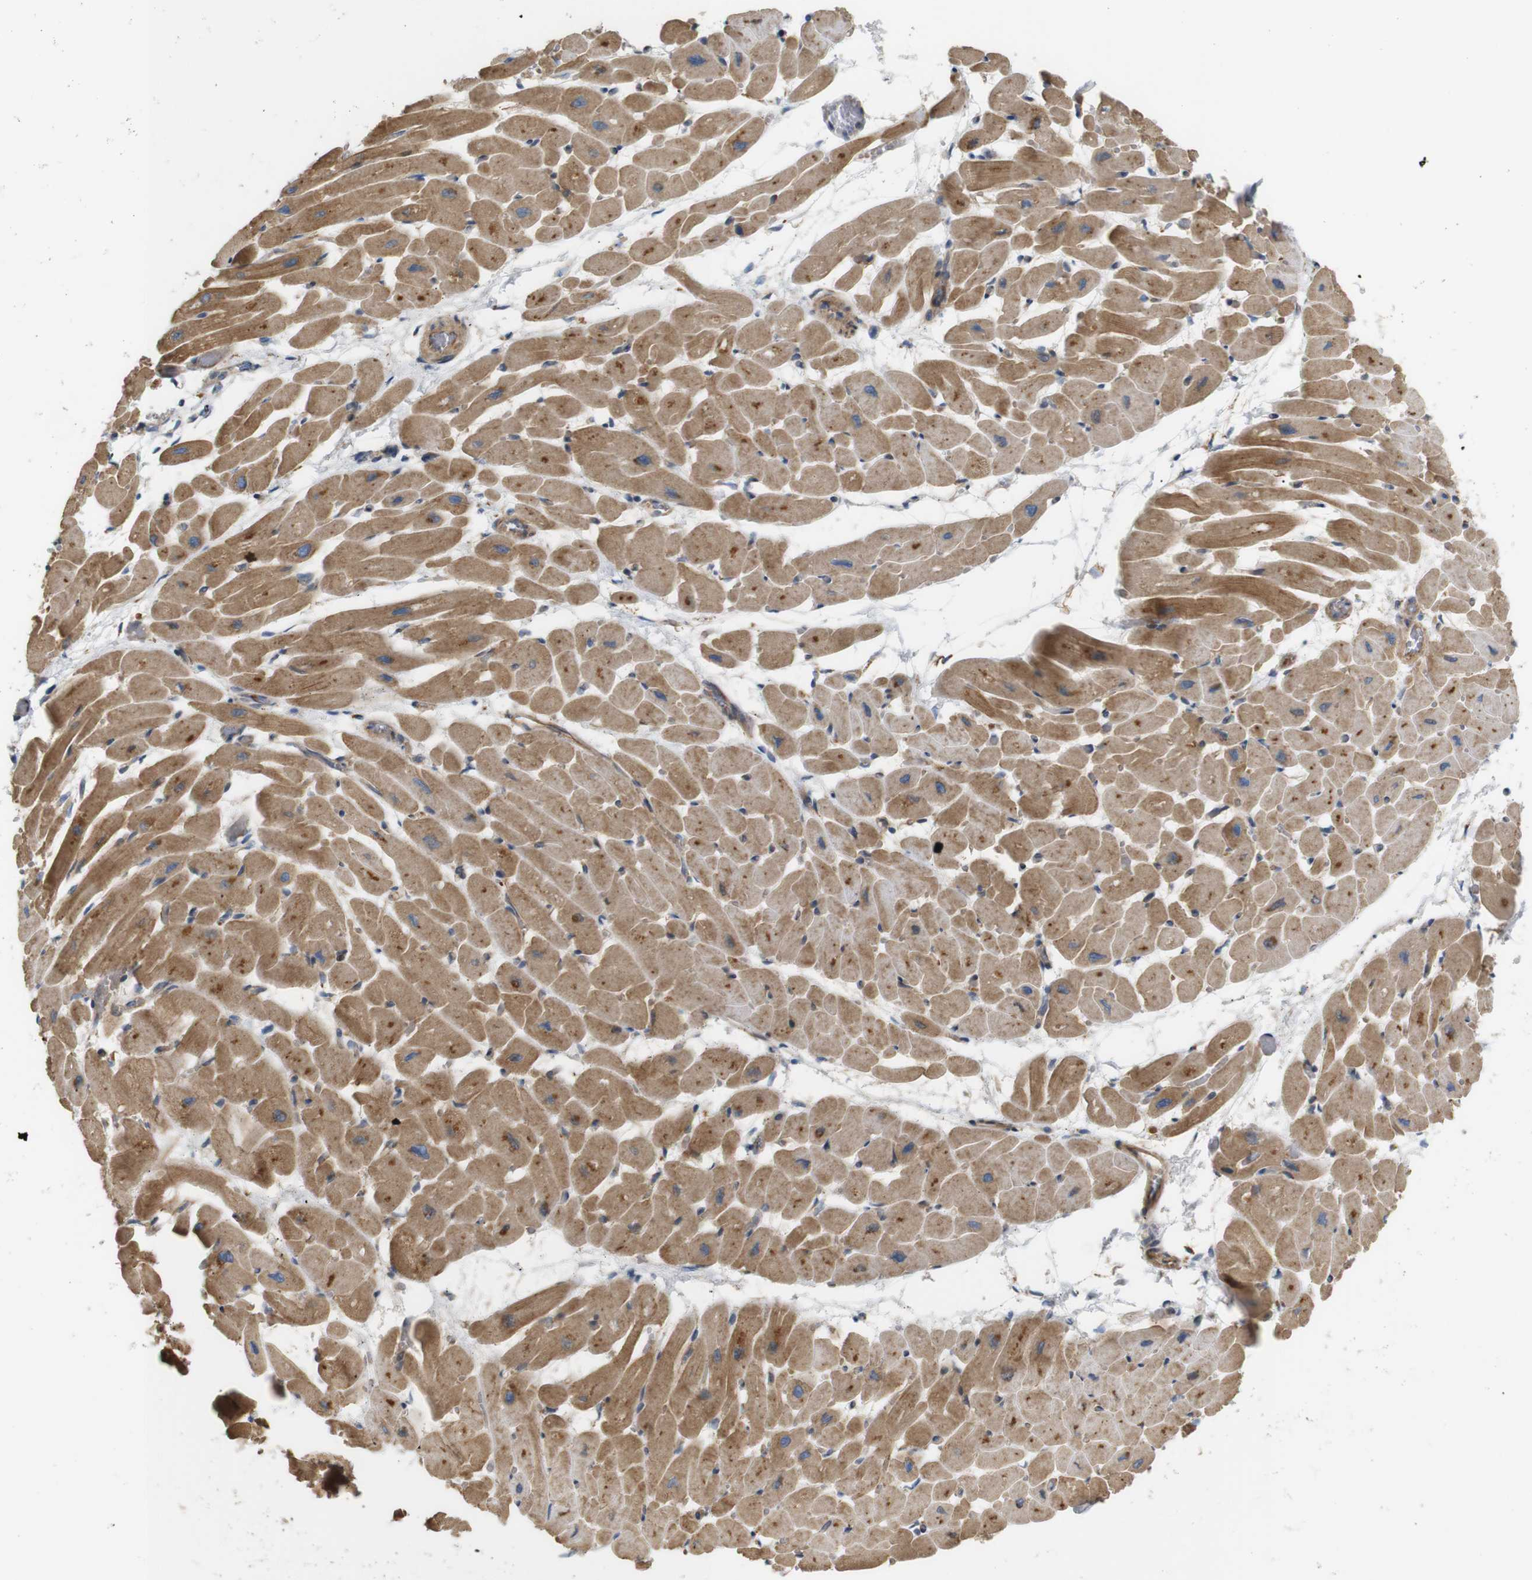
{"staining": {"intensity": "moderate", "quantity": ">75%", "location": "cytoplasmic/membranous"}, "tissue": "heart muscle", "cell_type": "Cardiomyocytes", "image_type": "normal", "snomed": [{"axis": "morphology", "description": "Normal tissue, NOS"}, {"axis": "topography", "description": "Heart"}], "caption": "Immunohistochemistry (DAB) staining of unremarkable human heart muscle reveals moderate cytoplasmic/membranous protein staining in about >75% of cardiomyocytes.", "gene": "RPTOR", "patient": {"sex": "male", "age": 45}}